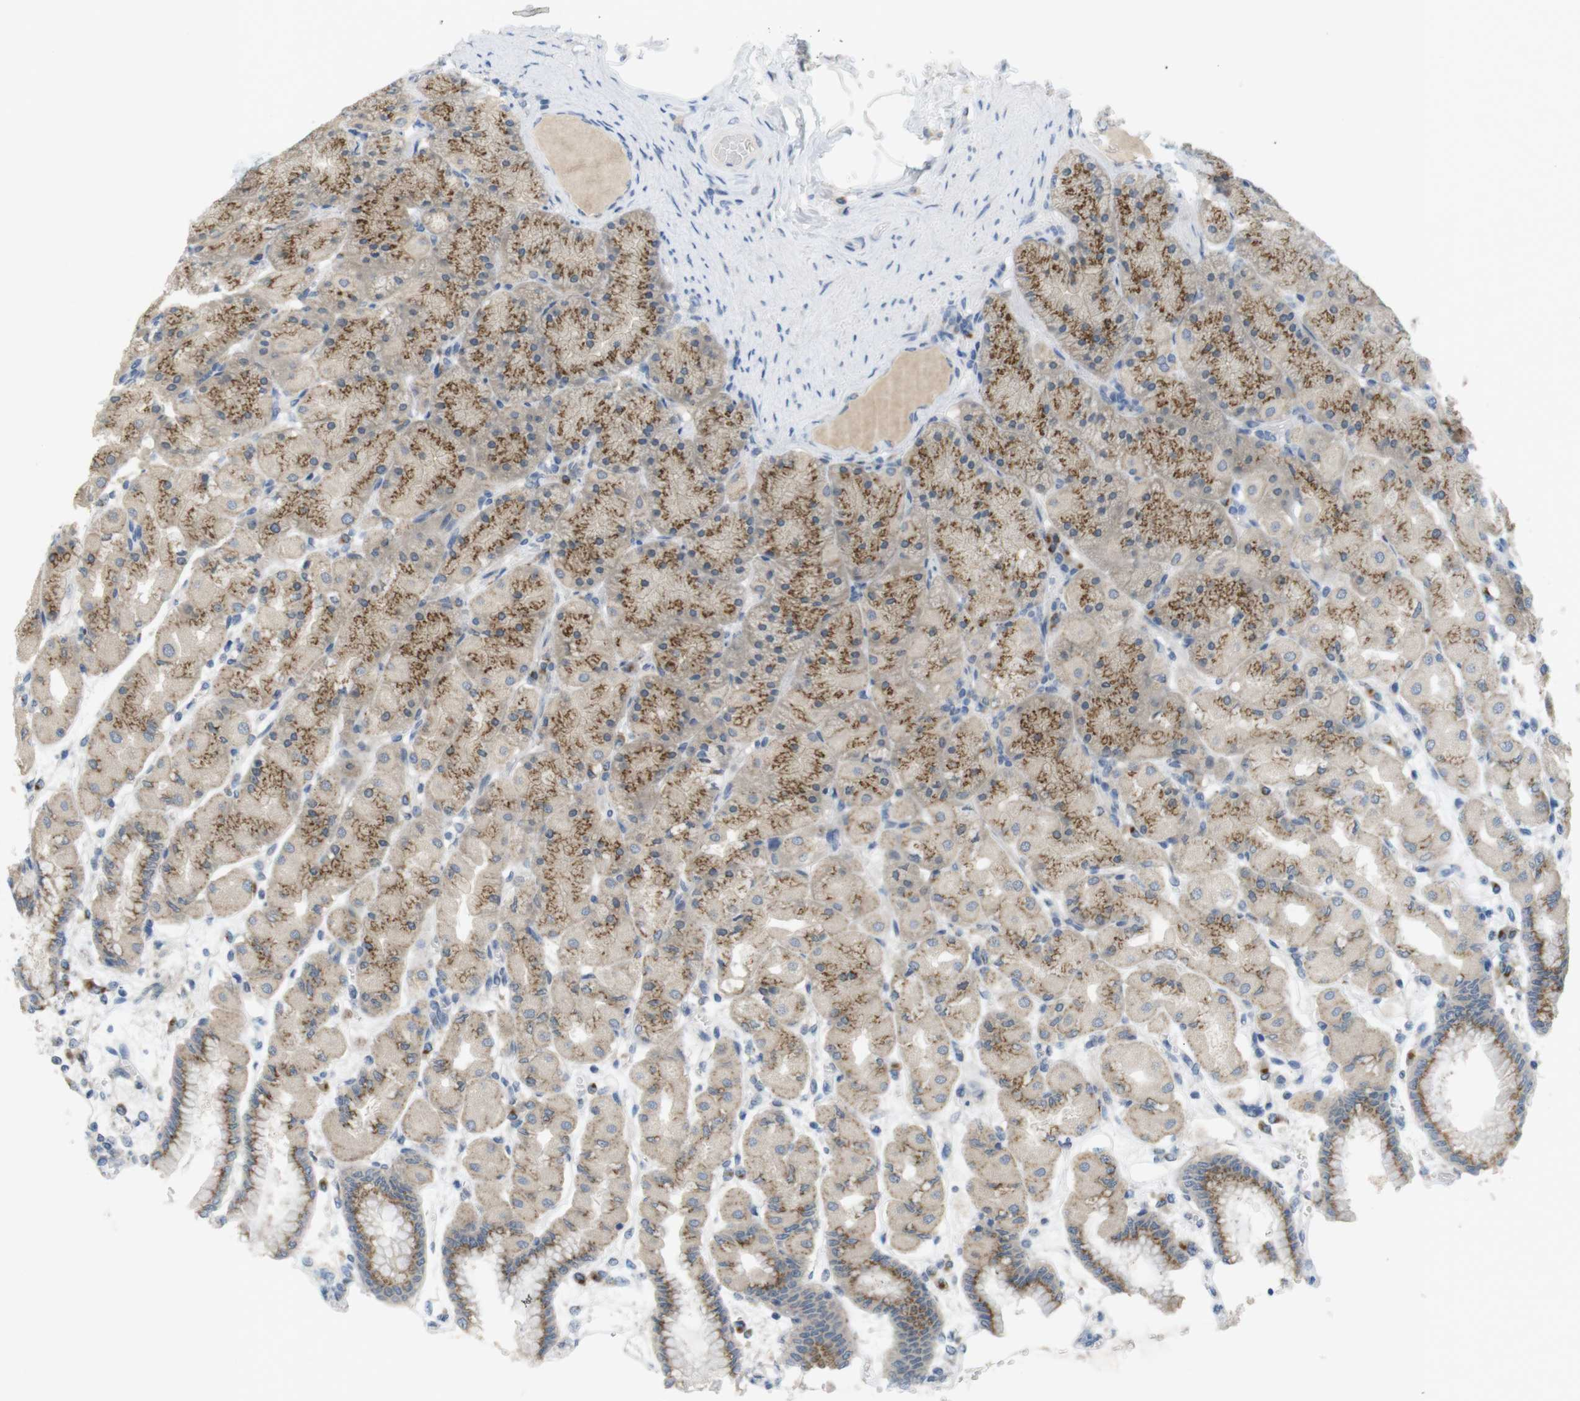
{"staining": {"intensity": "moderate", "quantity": ">75%", "location": "cytoplasmic/membranous"}, "tissue": "stomach", "cell_type": "Glandular cells", "image_type": "normal", "snomed": [{"axis": "morphology", "description": "Normal tissue, NOS"}, {"axis": "topography", "description": "Stomach, upper"}], "caption": "Immunohistochemical staining of benign stomach demonstrates medium levels of moderate cytoplasmic/membranous staining in approximately >75% of glandular cells.", "gene": "YIPF3", "patient": {"sex": "female", "age": 56}}